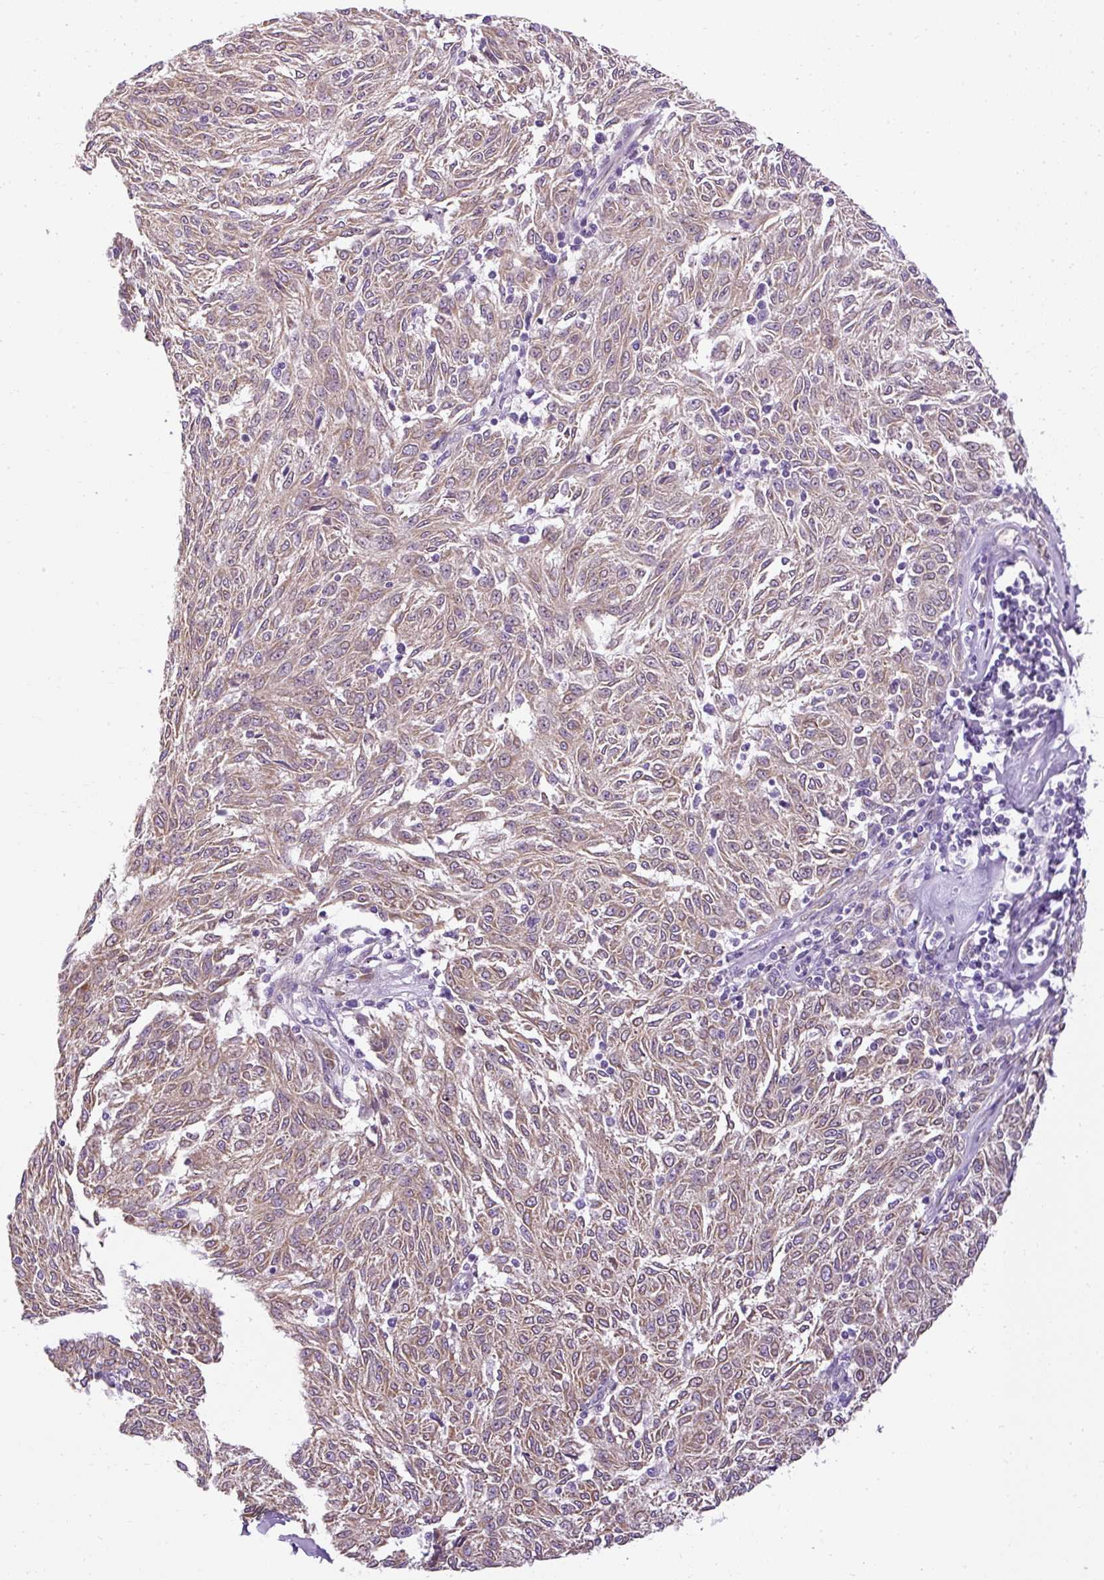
{"staining": {"intensity": "weak", "quantity": ">75%", "location": "cytoplasmic/membranous"}, "tissue": "melanoma", "cell_type": "Tumor cells", "image_type": "cancer", "snomed": [{"axis": "morphology", "description": "Malignant melanoma, NOS"}, {"axis": "topography", "description": "Skin"}], "caption": "Protein expression analysis of melanoma exhibits weak cytoplasmic/membranous expression in approximately >75% of tumor cells.", "gene": "FAM149A", "patient": {"sex": "female", "age": 72}}